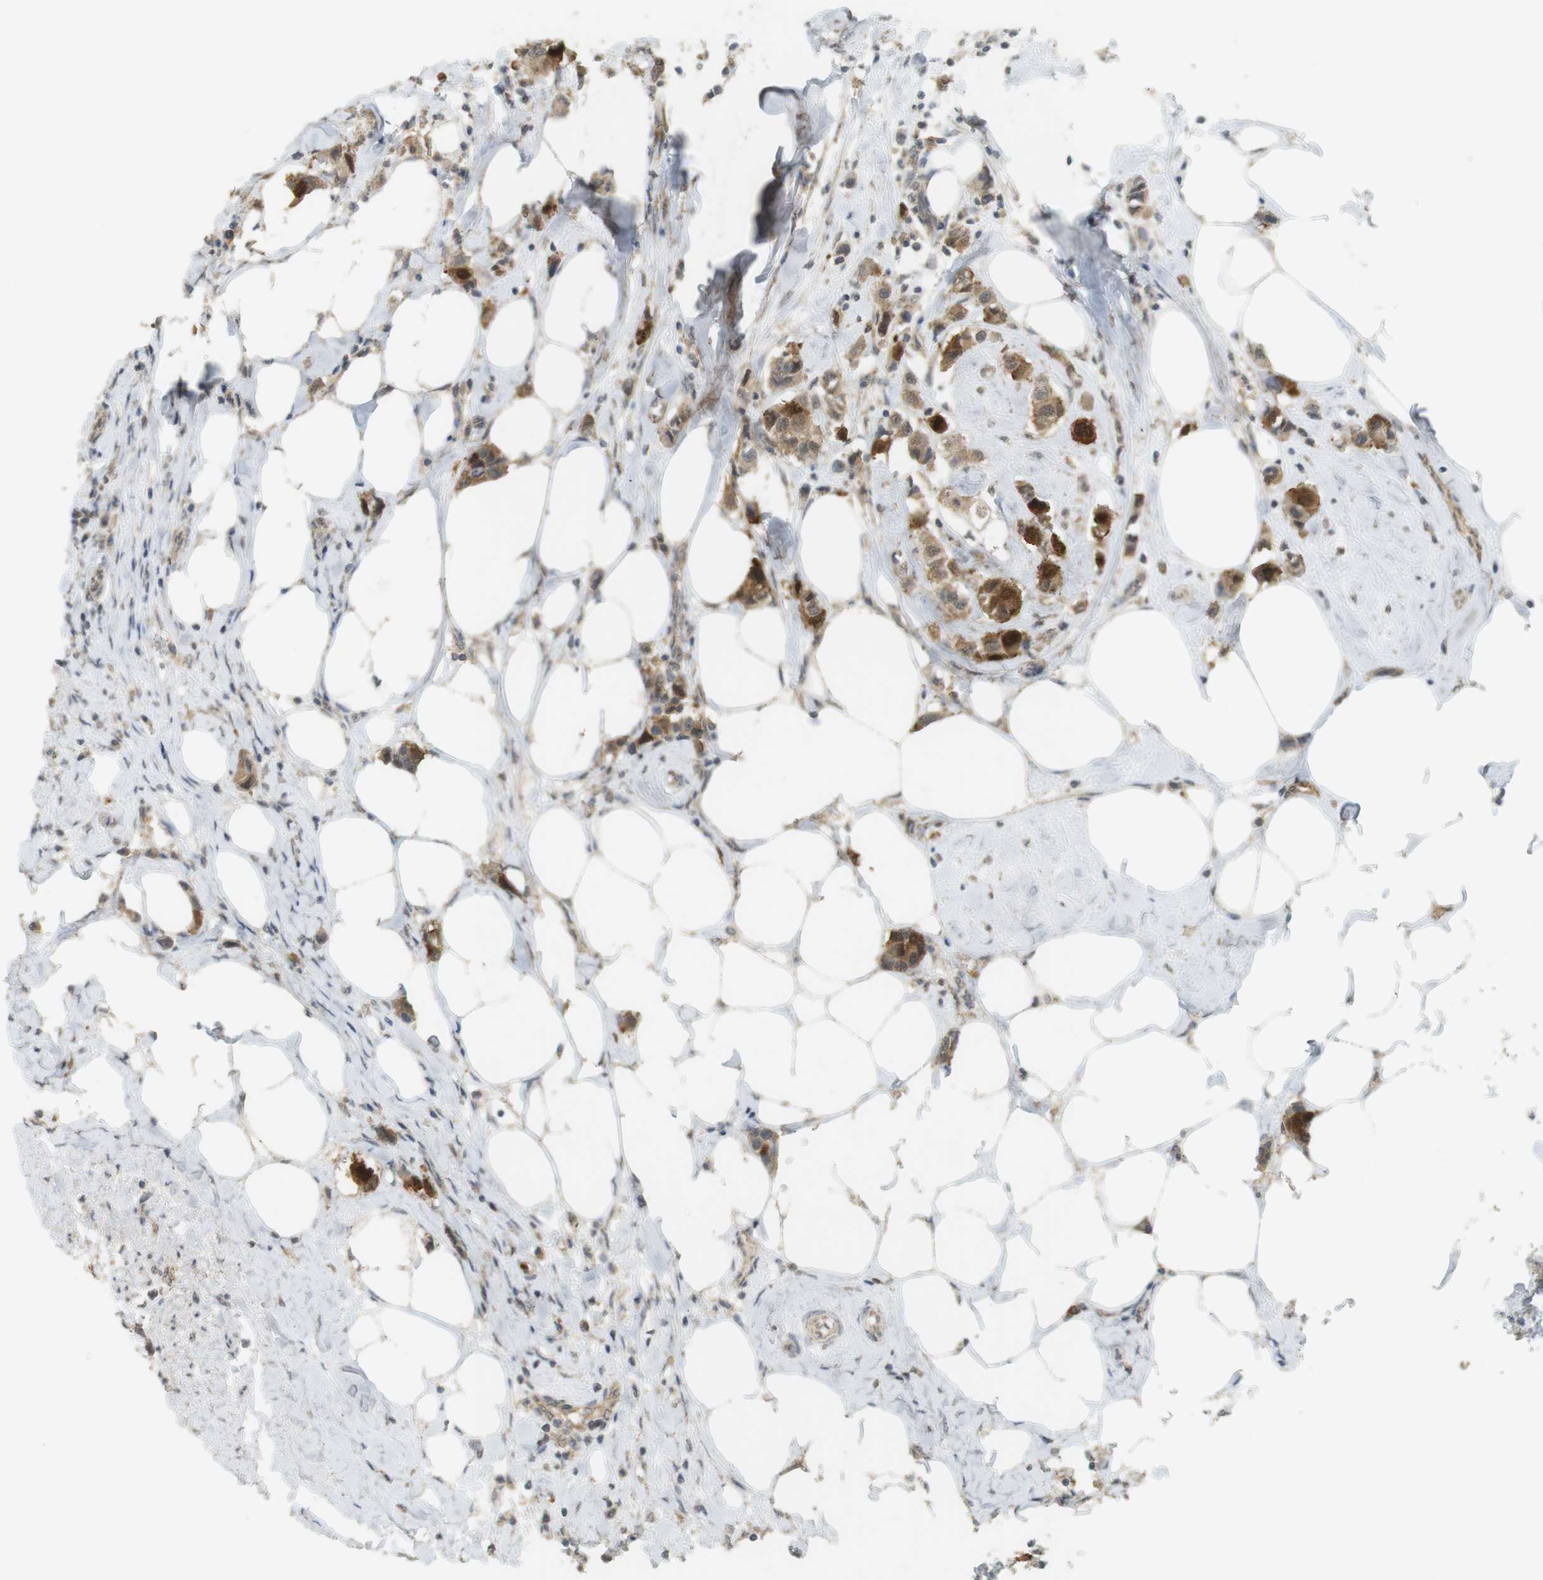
{"staining": {"intensity": "moderate", "quantity": ">75%", "location": "cytoplasmic/membranous"}, "tissue": "breast cancer", "cell_type": "Tumor cells", "image_type": "cancer", "snomed": [{"axis": "morphology", "description": "Normal tissue, NOS"}, {"axis": "morphology", "description": "Duct carcinoma"}, {"axis": "topography", "description": "Breast"}], "caption": "IHC staining of breast invasive ductal carcinoma, which demonstrates medium levels of moderate cytoplasmic/membranous staining in about >75% of tumor cells indicating moderate cytoplasmic/membranous protein staining. The staining was performed using DAB (brown) for protein detection and nuclei were counterstained in hematoxylin (blue).", "gene": "TTK", "patient": {"sex": "female", "age": 50}}